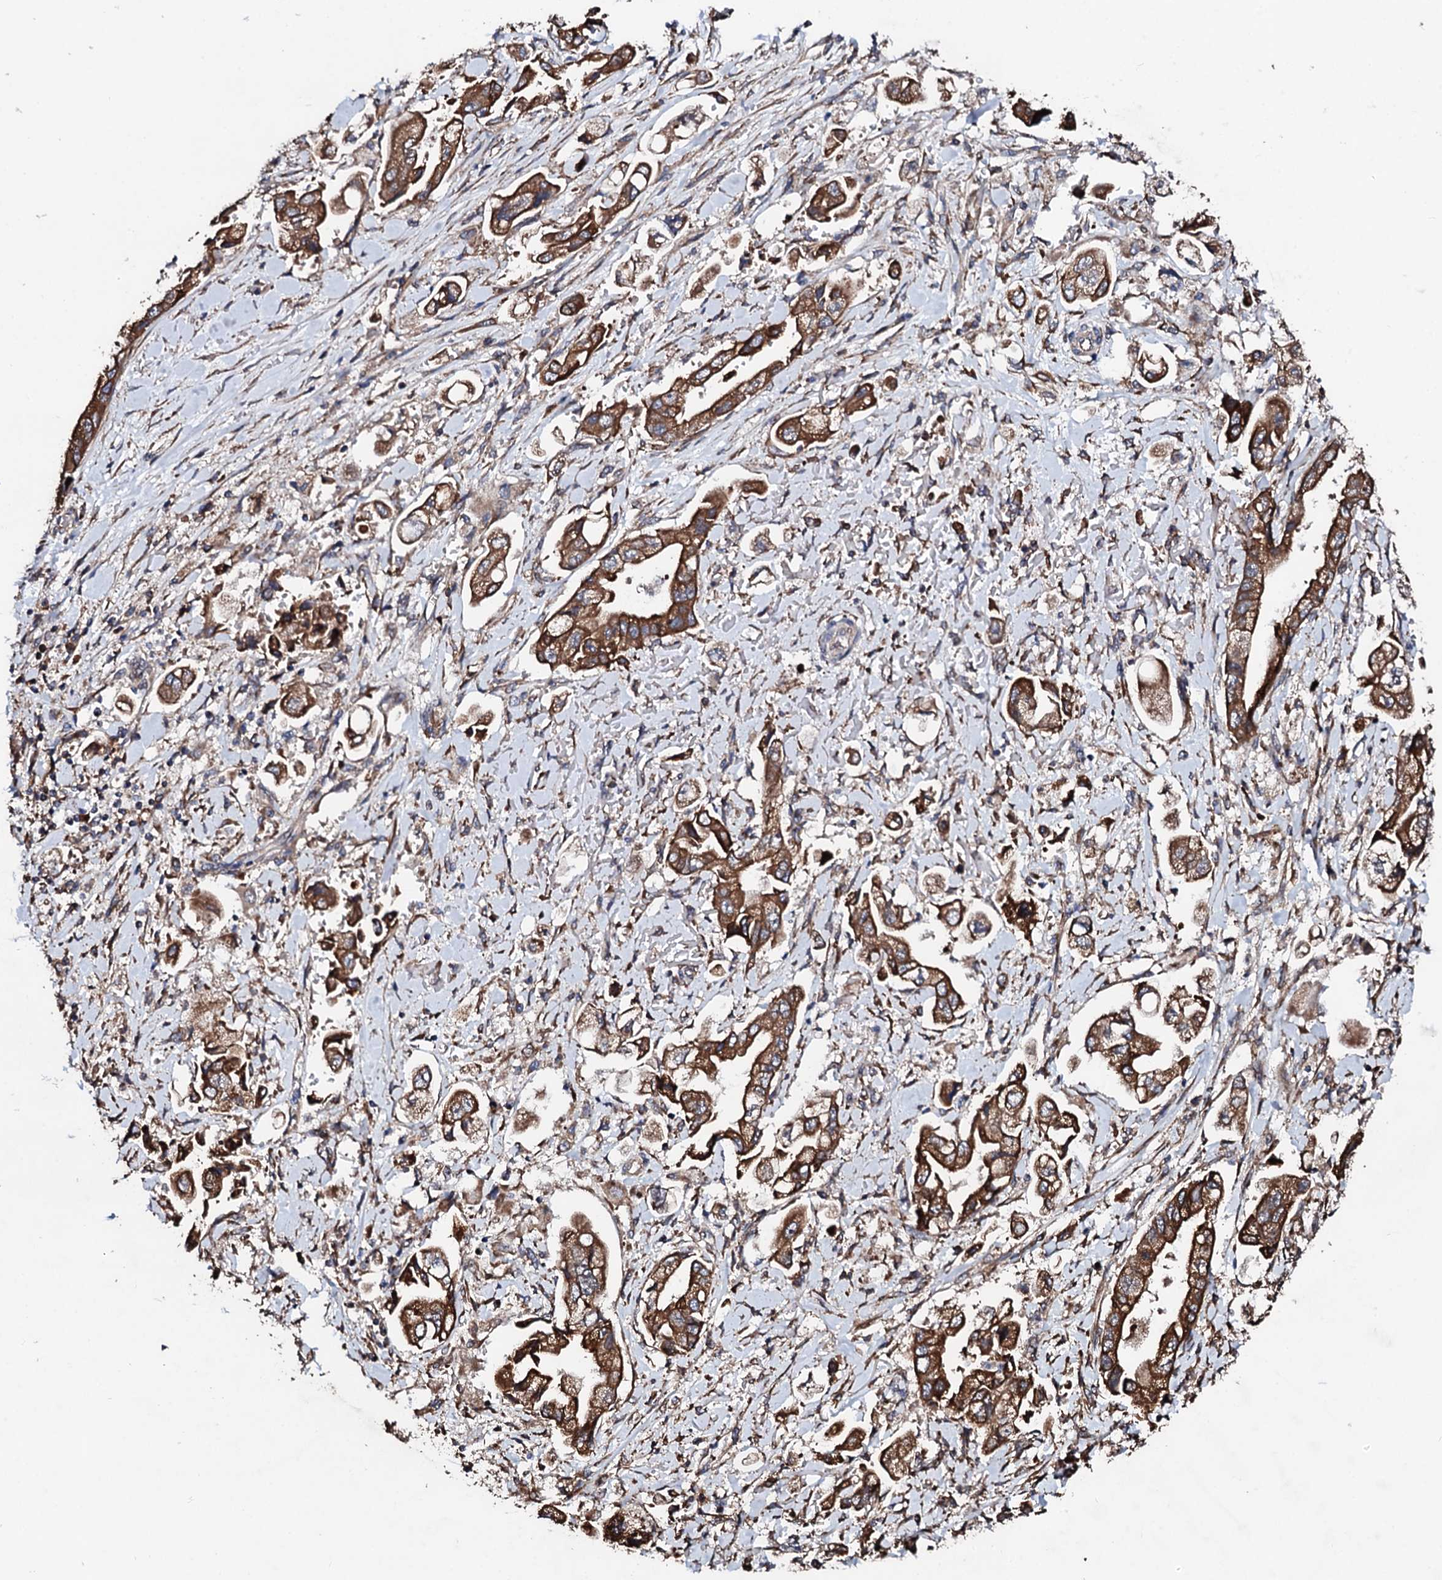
{"staining": {"intensity": "strong", "quantity": ">75%", "location": "cytoplasmic/membranous"}, "tissue": "stomach cancer", "cell_type": "Tumor cells", "image_type": "cancer", "snomed": [{"axis": "morphology", "description": "Adenocarcinoma, NOS"}, {"axis": "topography", "description": "Stomach"}], "caption": "Human adenocarcinoma (stomach) stained for a protein (brown) shows strong cytoplasmic/membranous positive staining in approximately >75% of tumor cells.", "gene": "CKAP5", "patient": {"sex": "male", "age": 62}}